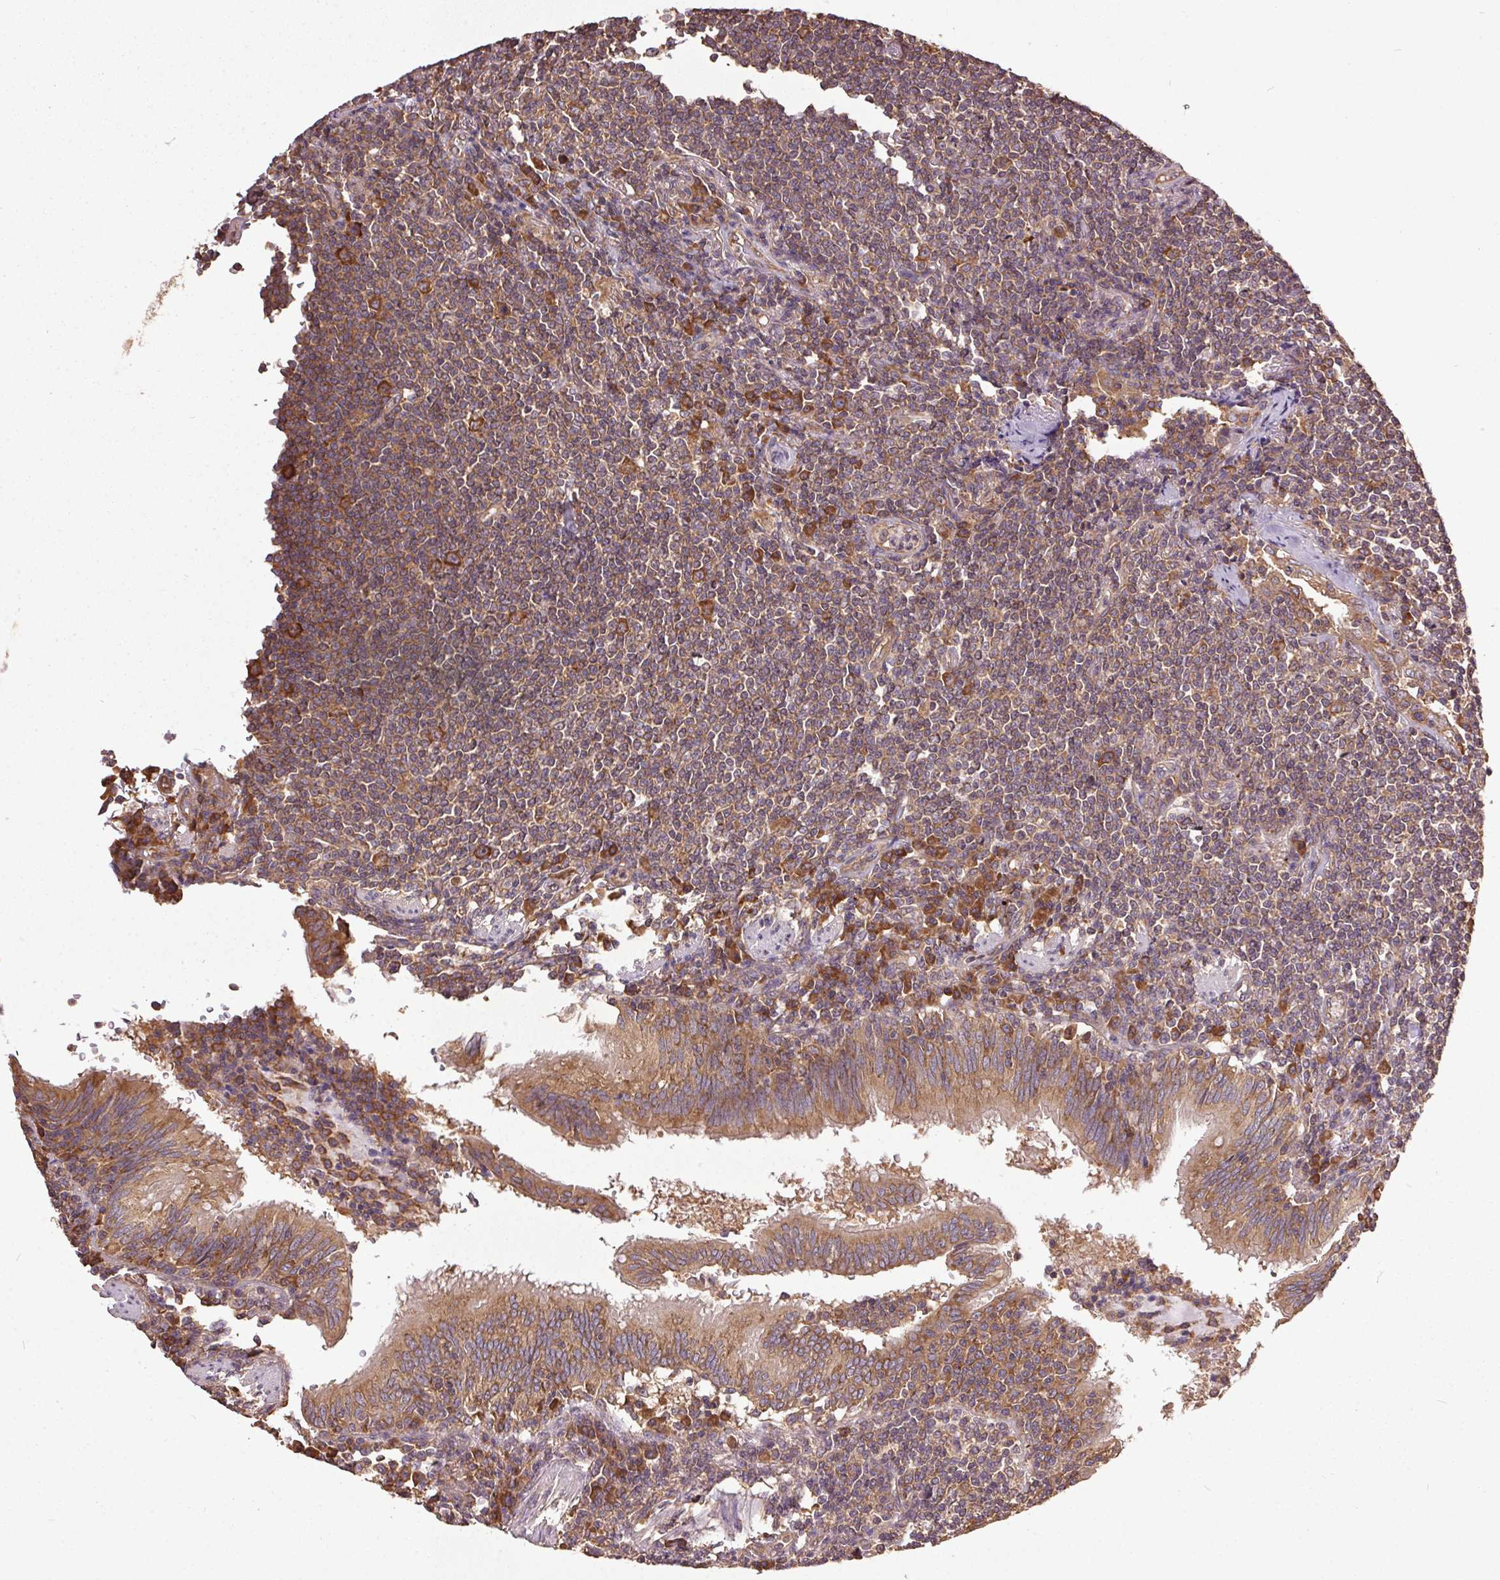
{"staining": {"intensity": "weak", "quantity": "25%-75%", "location": "cytoplasmic/membranous"}, "tissue": "lymphoma", "cell_type": "Tumor cells", "image_type": "cancer", "snomed": [{"axis": "morphology", "description": "Malignant lymphoma, non-Hodgkin's type, Low grade"}, {"axis": "topography", "description": "Lung"}], "caption": "Immunohistochemistry (IHC) (DAB) staining of lymphoma reveals weak cytoplasmic/membranous protein expression in approximately 25%-75% of tumor cells. (DAB IHC with brightfield microscopy, high magnification).", "gene": "EIF2S1", "patient": {"sex": "female", "age": 71}}